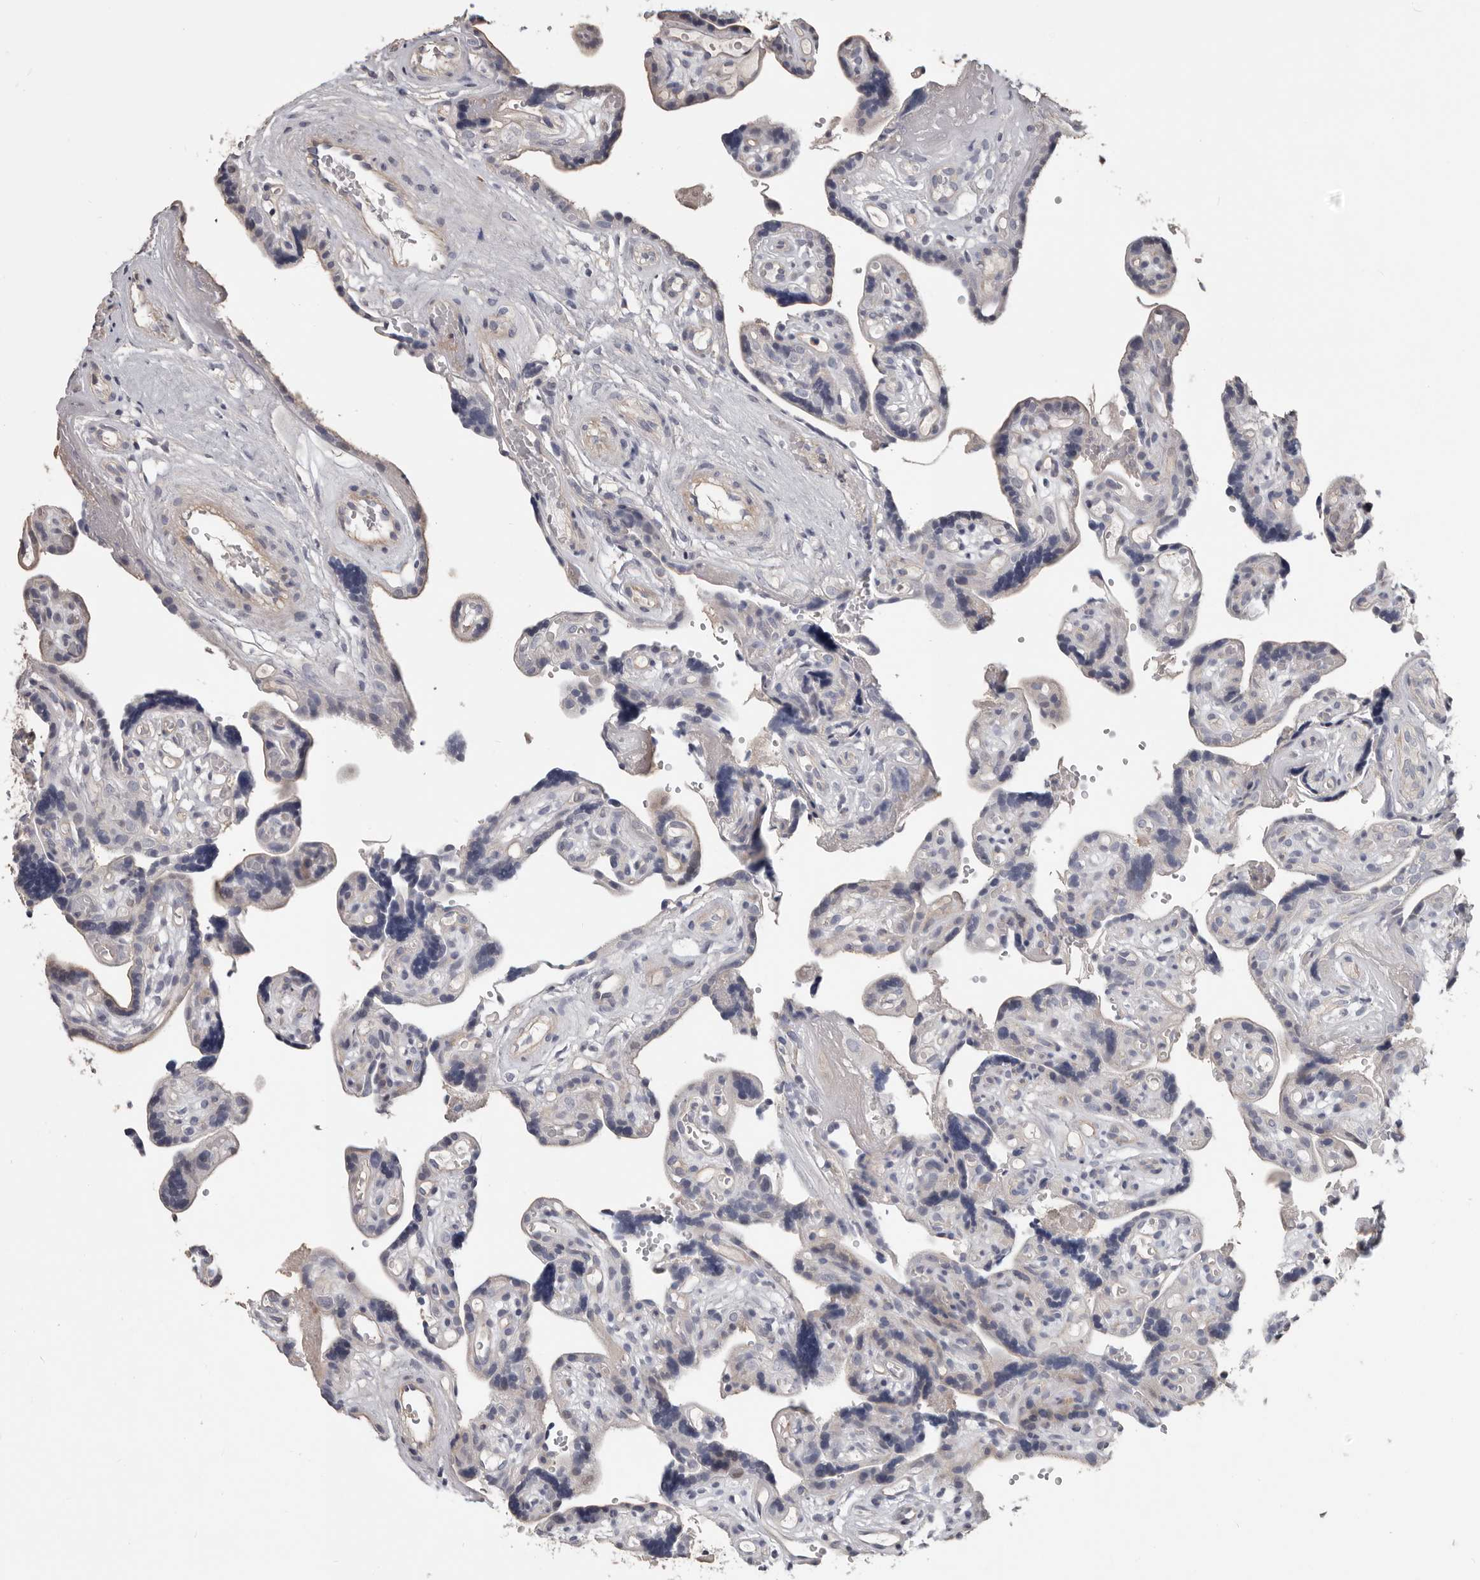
{"staining": {"intensity": "negative", "quantity": "none", "location": "none"}, "tissue": "placenta", "cell_type": "Decidual cells", "image_type": "normal", "snomed": [{"axis": "morphology", "description": "Normal tissue, NOS"}, {"axis": "topography", "description": "Placenta"}], "caption": "Decidual cells are negative for protein expression in benign human placenta. Brightfield microscopy of immunohistochemistry stained with DAB (3,3'-diaminobenzidine) (brown) and hematoxylin (blue), captured at high magnification.", "gene": "RNF217", "patient": {"sex": "female", "age": 30}}